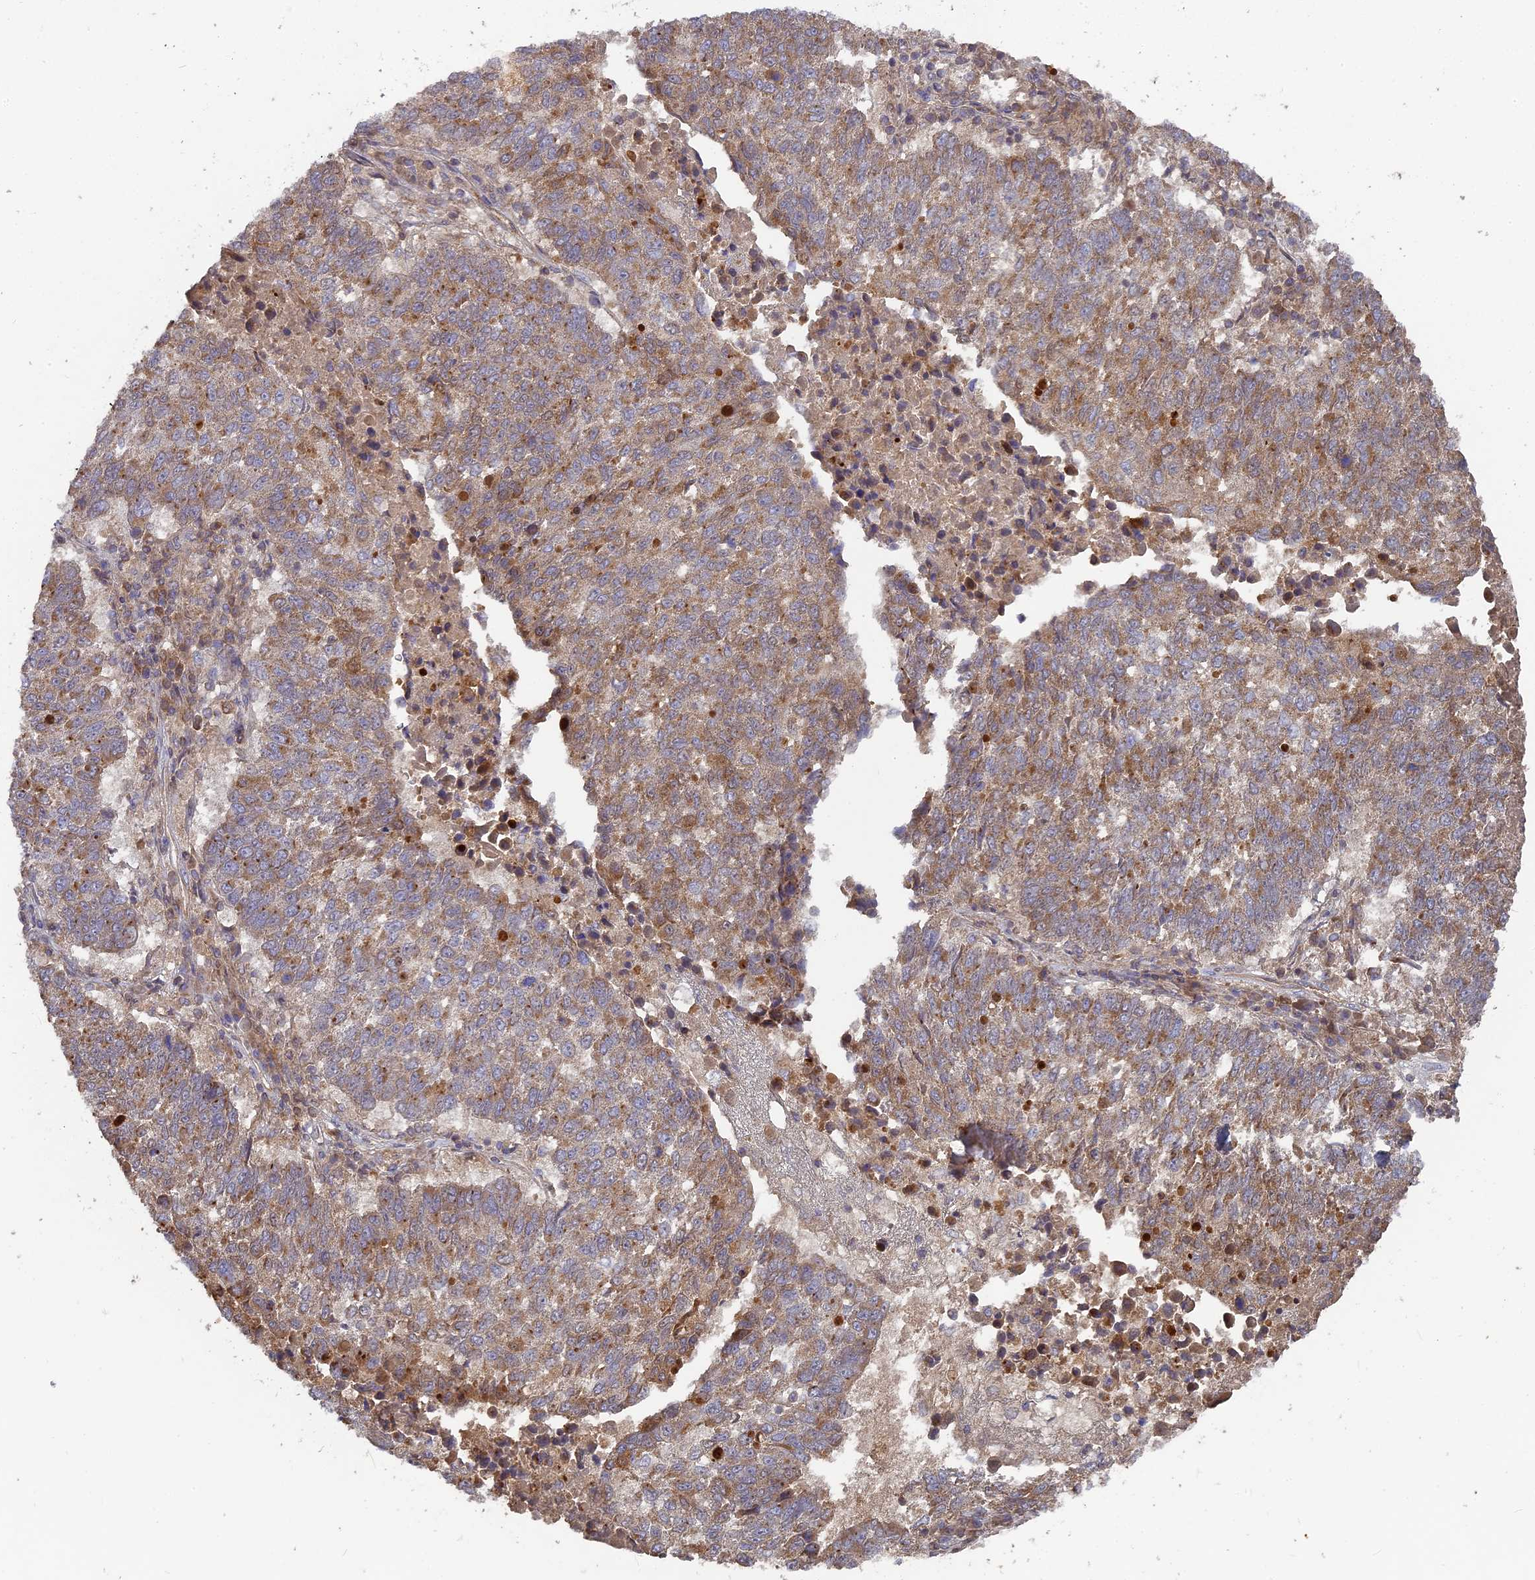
{"staining": {"intensity": "moderate", "quantity": ">75%", "location": "cytoplasmic/membranous"}, "tissue": "lung cancer", "cell_type": "Tumor cells", "image_type": "cancer", "snomed": [{"axis": "morphology", "description": "Squamous cell carcinoma, NOS"}, {"axis": "topography", "description": "Lung"}], "caption": "Squamous cell carcinoma (lung) stained for a protein exhibits moderate cytoplasmic/membranous positivity in tumor cells. (DAB (3,3'-diaminobenzidine) IHC, brown staining for protein, blue staining for nuclei).", "gene": "RPIA", "patient": {"sex": "male", "age": 73}}